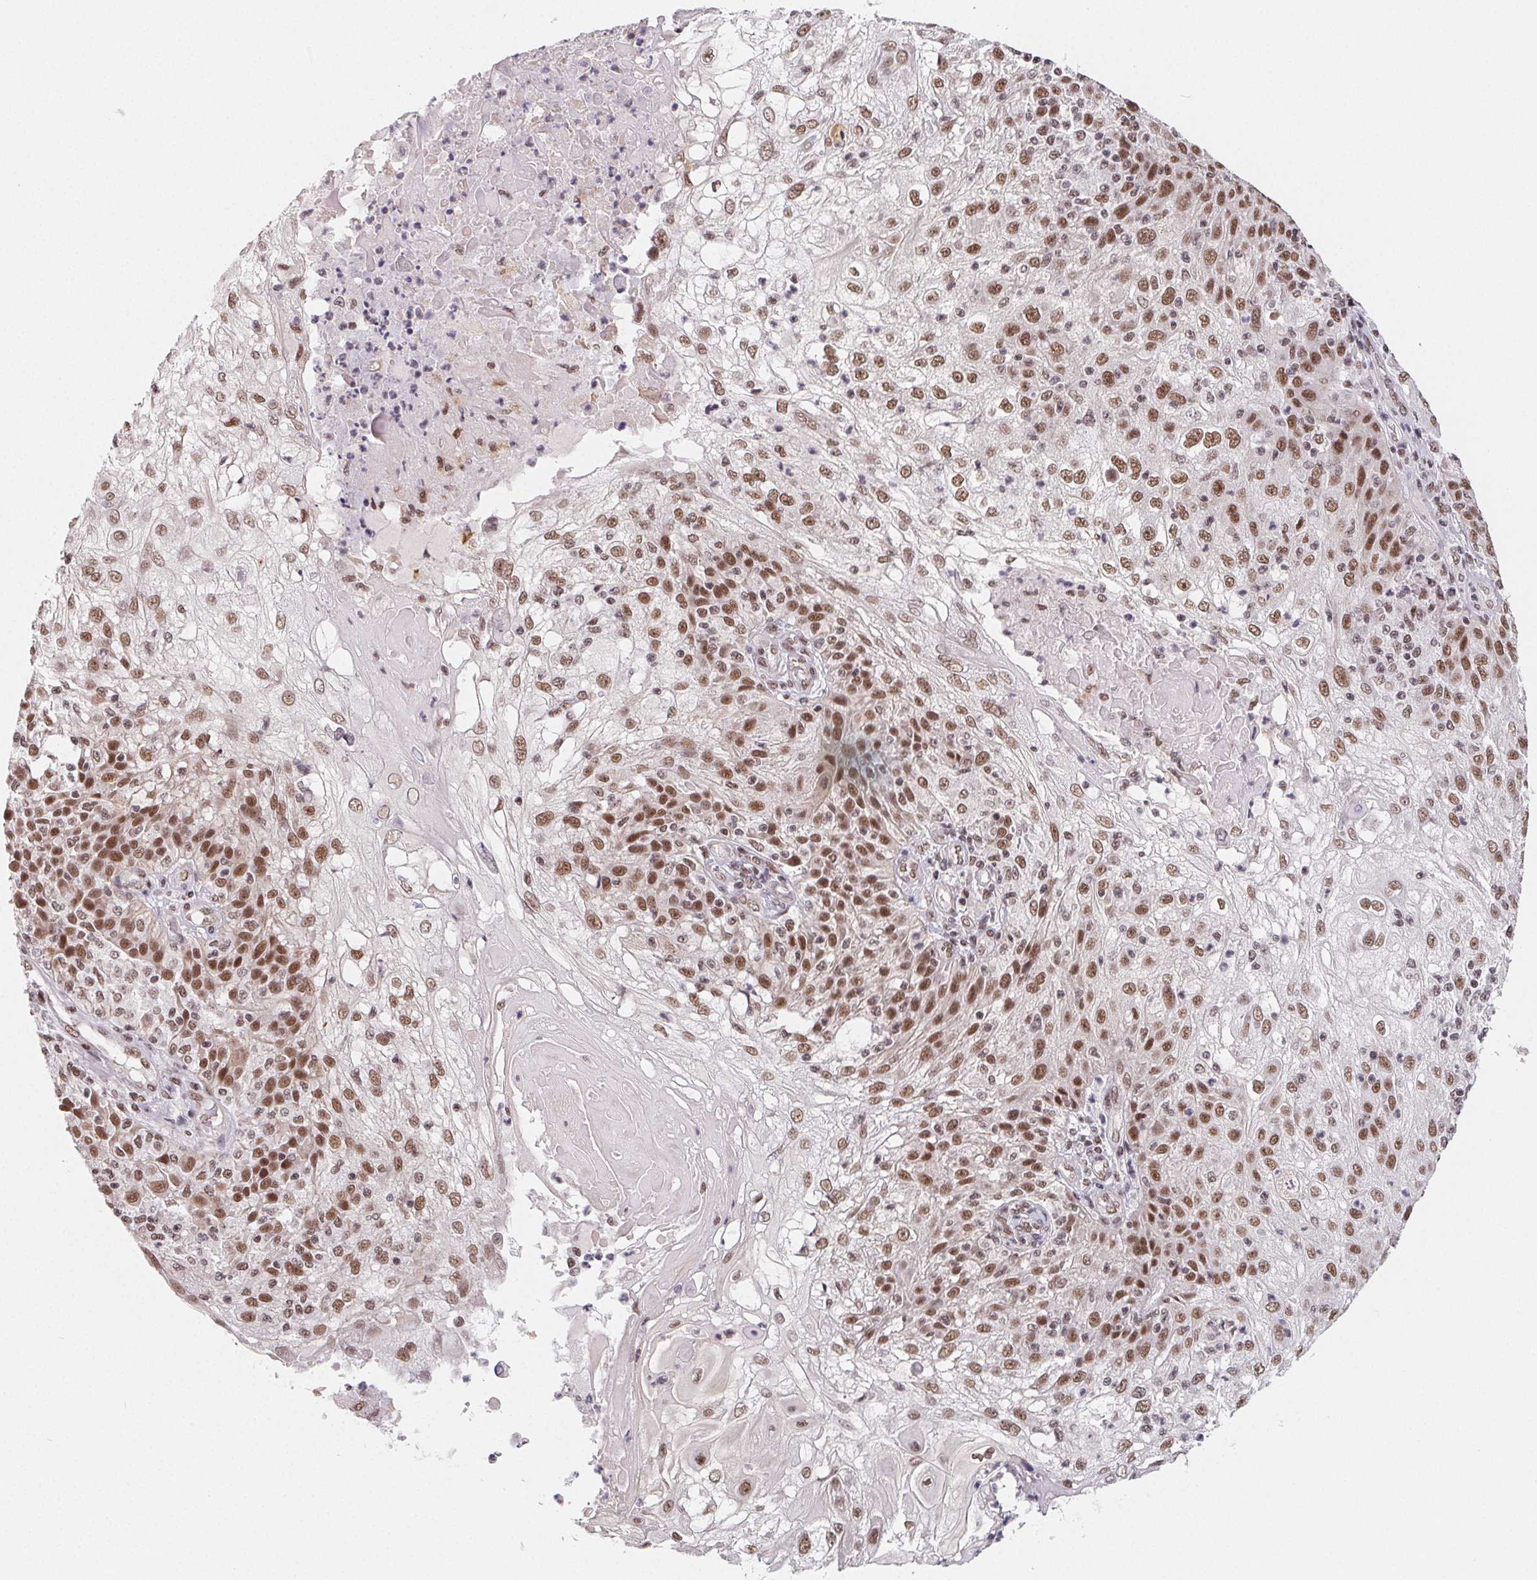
{"staining": {"intensity": "moderate", "quantity": ">75%", "location": "nuclear"}, "tissue": "skin cancer", "cell_type": "Tumor cells", "image_type": "cancer", "snomed": [{"axis": "morphology", "description": "Normal tissue, NOS"}, {"axis": "morphology", "description": "Squamous cell carcinoma, NOS"}, {"axis": "topography", "description": "Skin"}], "caption": "IHC (DAB) staining of human skin cancer (squamous cell carcinoma) displays moderate nuclear protein staining in about >75% of tumor cells. (DAB IHC, brown staining for protein, blue staining for nuclei).", "gene": "TCERG1", "patient": {"sex": "female", "age": 83}}